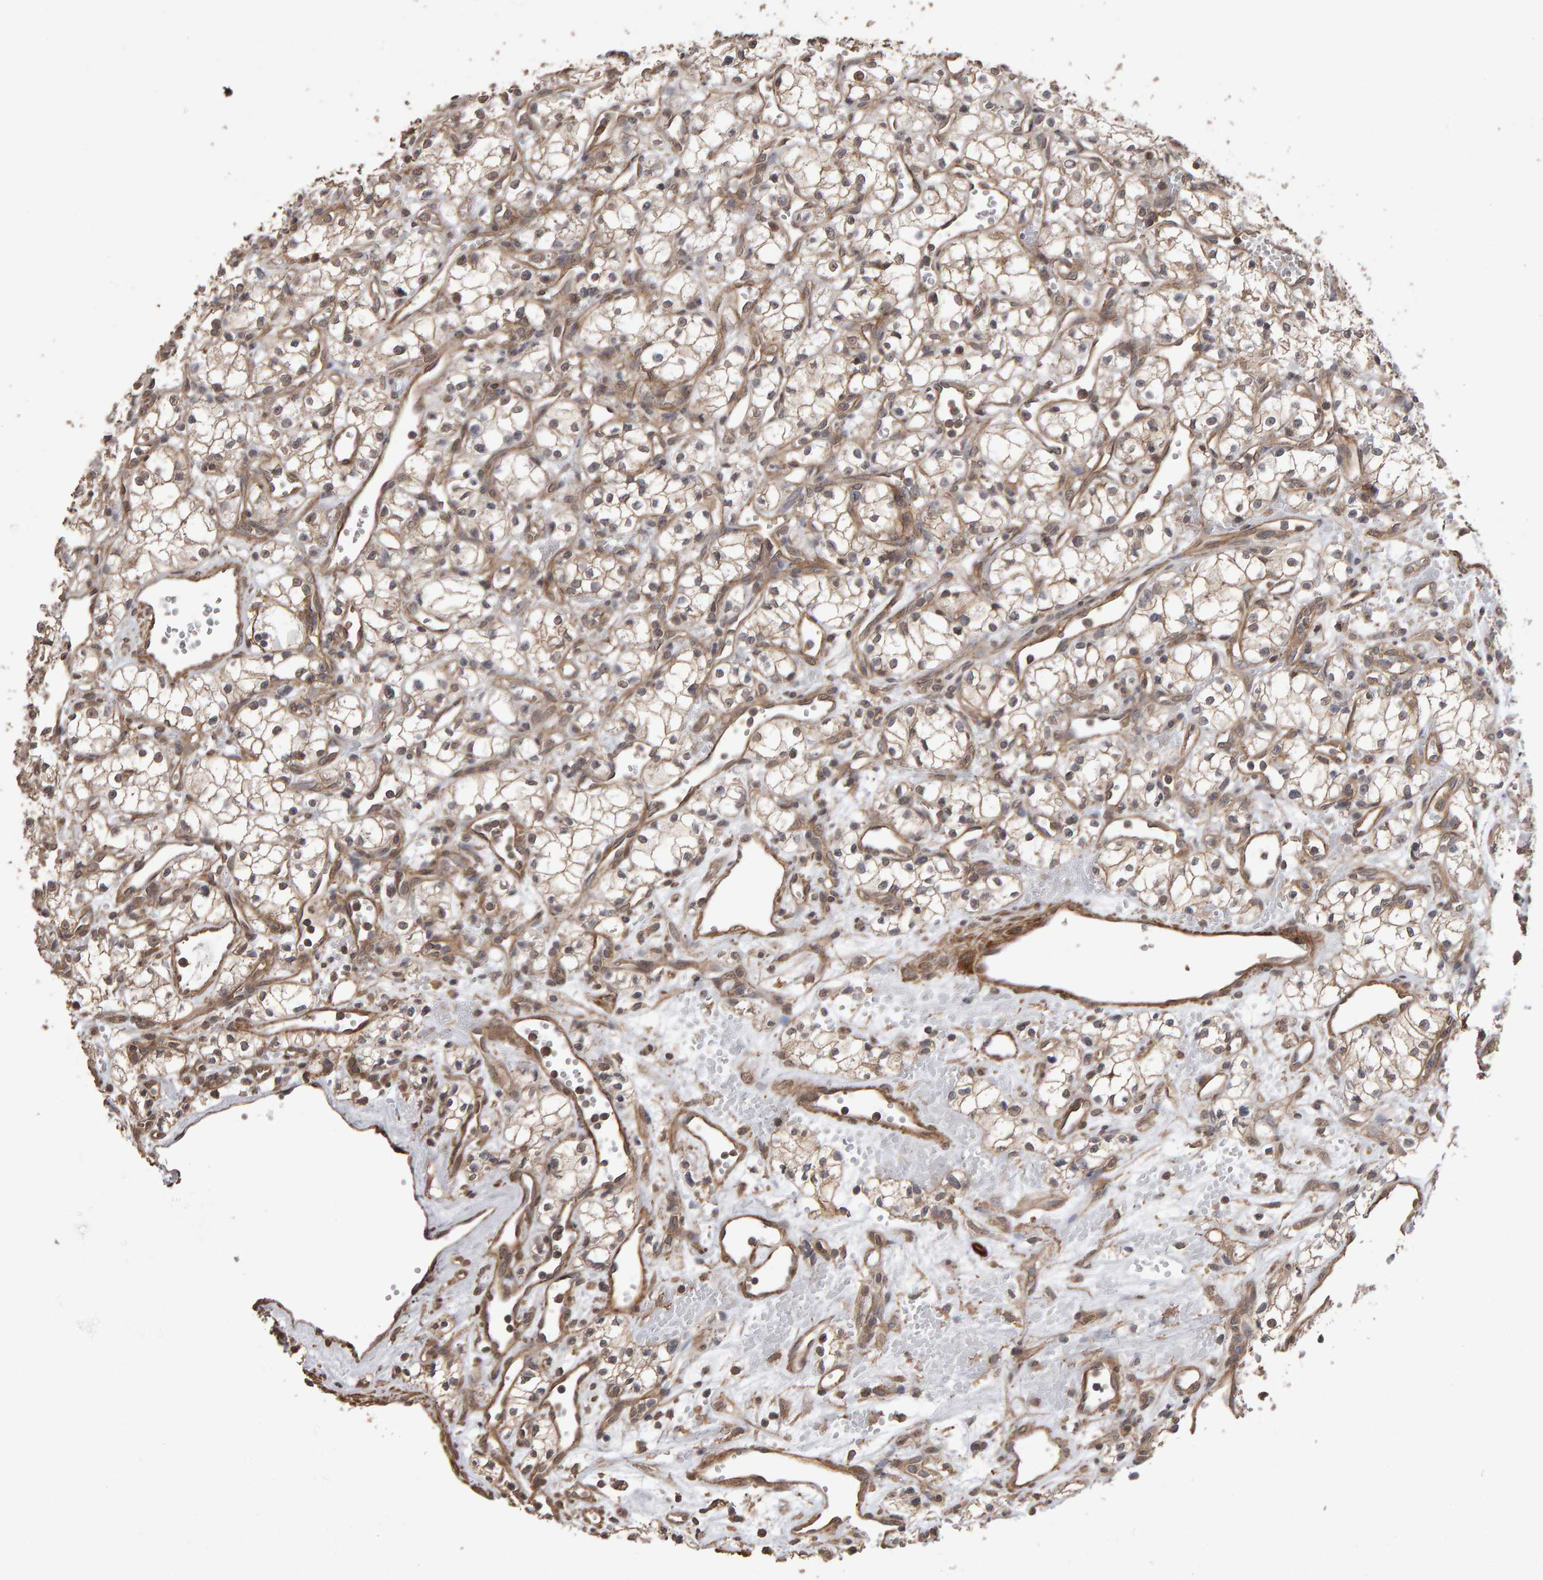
{"staining": {"intensity": "negative", "quantity": "none", "location": "none"}, "tissue": "renal cancer", "cell_type": "Tumor cells", "image_type": "cancer", "snomed": [{"axis": "morphology", "description": "Adenocarcinoma, NOS"}, {"axis": "topography", "description": "Kidney"}], "caption": "DAB (3,3'-diaminobenzidine) immunohistochemical staining of human renal adenocarcinoma reveals no significant staining in tumor cells. Nuclei are stained in blue.", "gene": "SCRIB", "patient": {"sex": "male", "age": 59}}